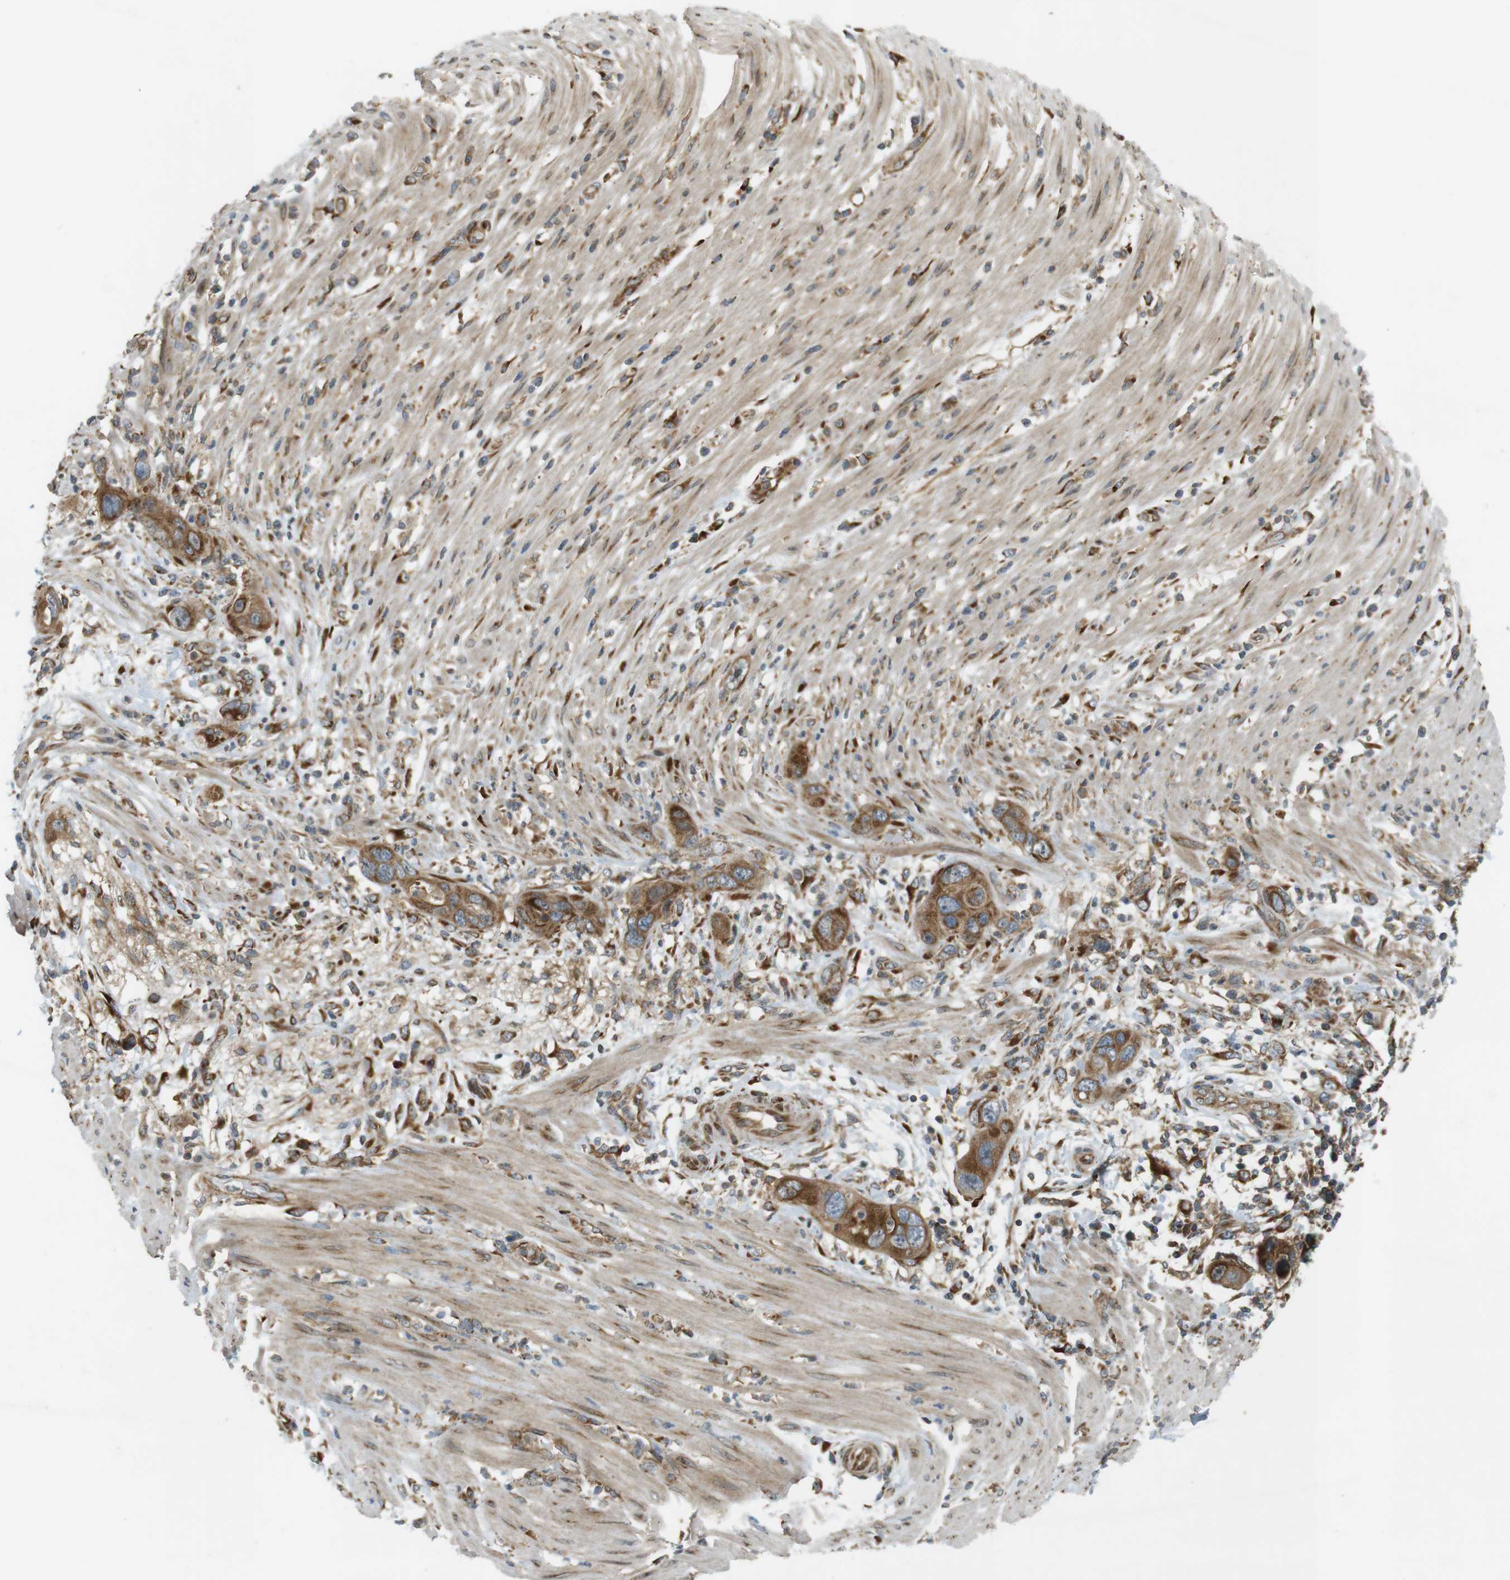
{"staining": {"intensity": "moderate", "quantity": ">75%", "location": "cytoplasmic/membranous"}, "tissue": "pancreatic cancer", "cell_type": "Tumor cells", "image_type": "cancer", "snomed": [{"axis": "morphology", "description": "Adenocarcinoma, NOS"}, {"axis": "topography", "description": "Pancreas"}], "caption": "Immunohistochemistry of pancreatic cancer shows medium levels of moderate cytoplasmic/membranous expression in about >75% of tumor cells.", "gene": "SLC41A1", "patient": {"sex": "female", "age": 60}}